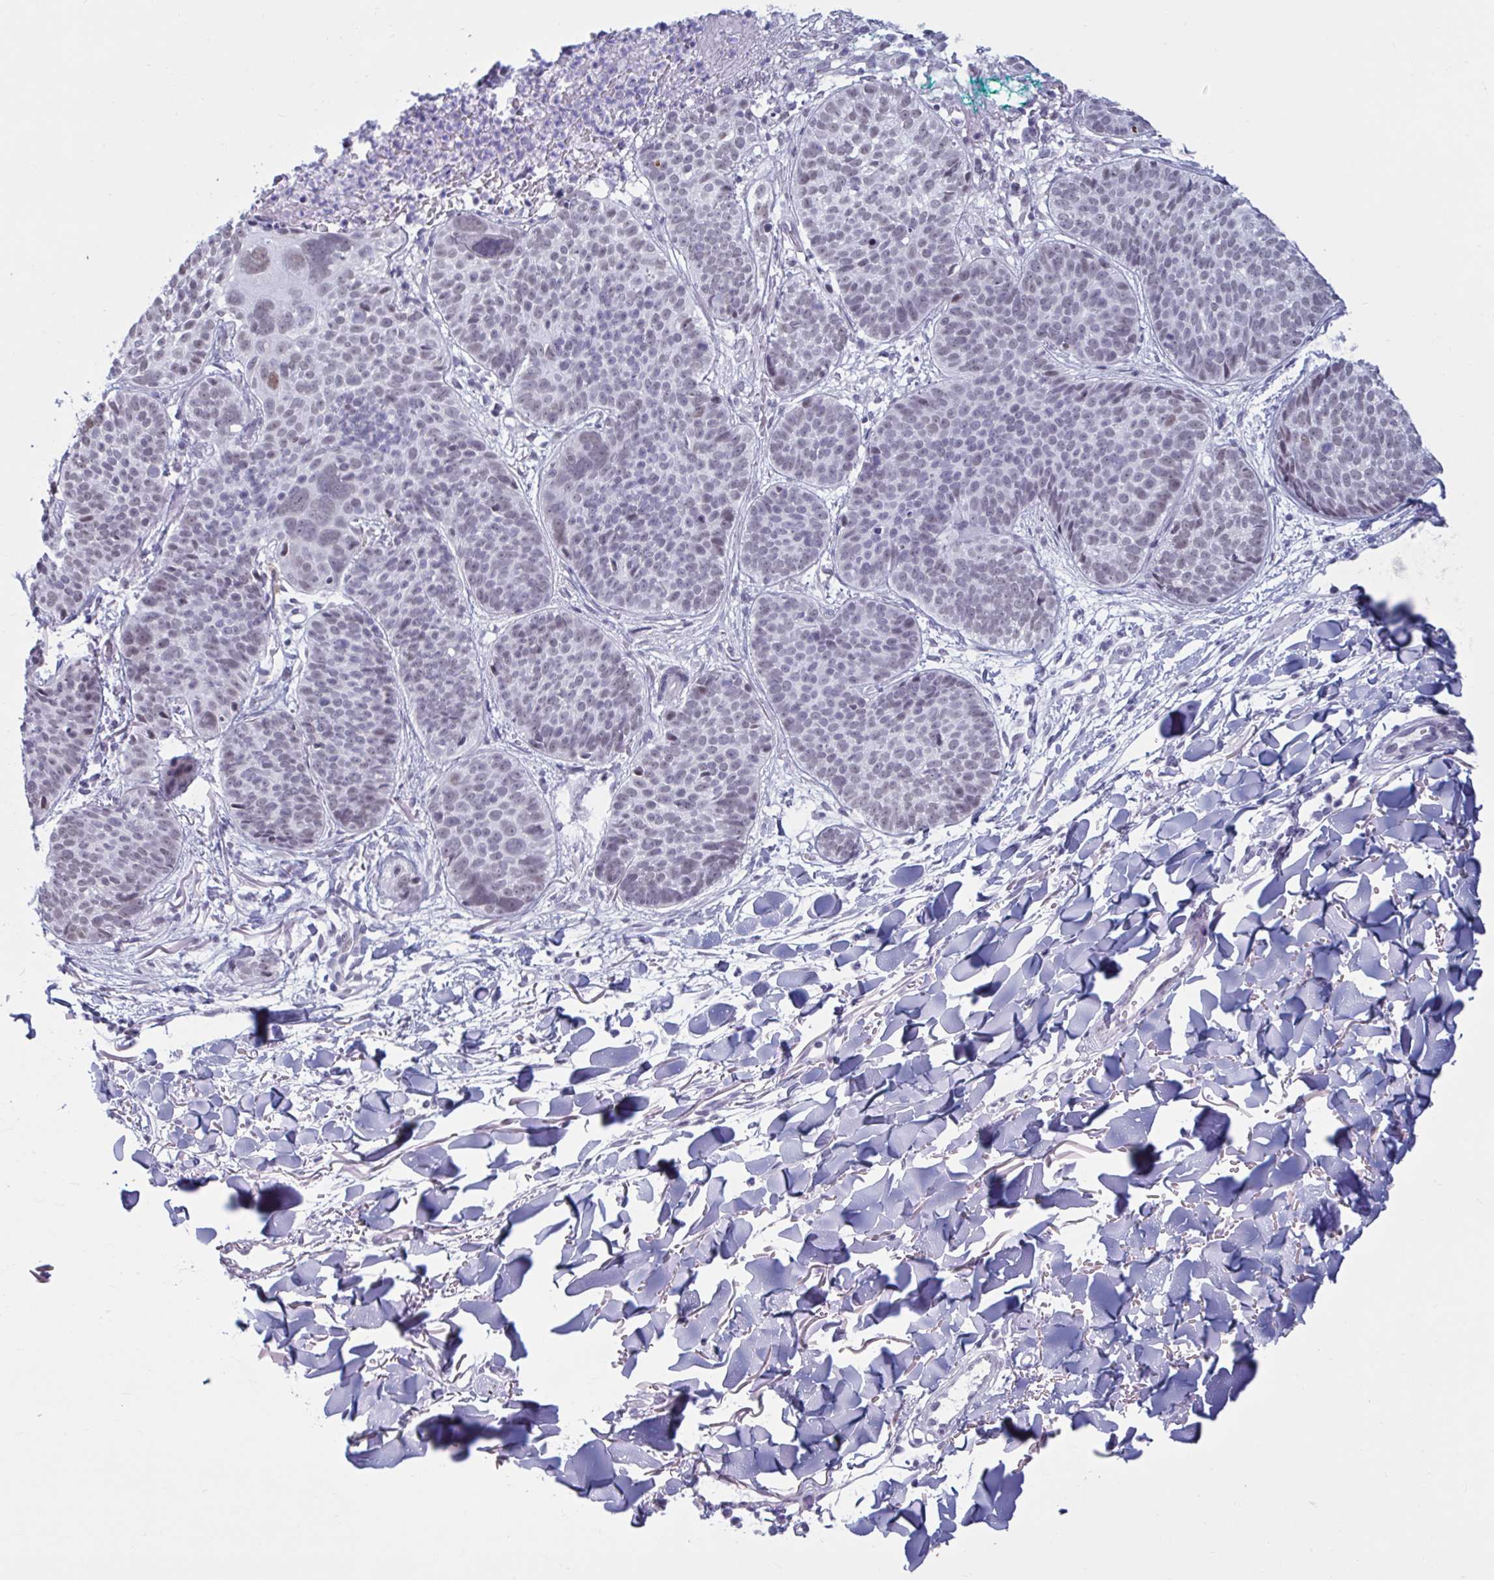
{"staining": {"intensity": "weak", "quantity": "<25%", "location": "nuclear"}, "tissue": "skin cancer", "cell_type": "Tumor cells", "image_type": "cancer", "snomed": [{"axis": "morphology", "description": "Basal cell carcinoma"}, {"axis": "topography", "description": "Skin"}, {"axis": "topography", "description": "Skin of neck"}, {"axis": "topography", "description": "Skin of shoulder"}, {"axis": "topography", "description": "Skin of back"}], "caption": "Tumor cells are negative for protein expression in human skin cancer (basal cell carcinoma).", "gene": "MSMB", "patient": {"sex": "male", "age": 80}}